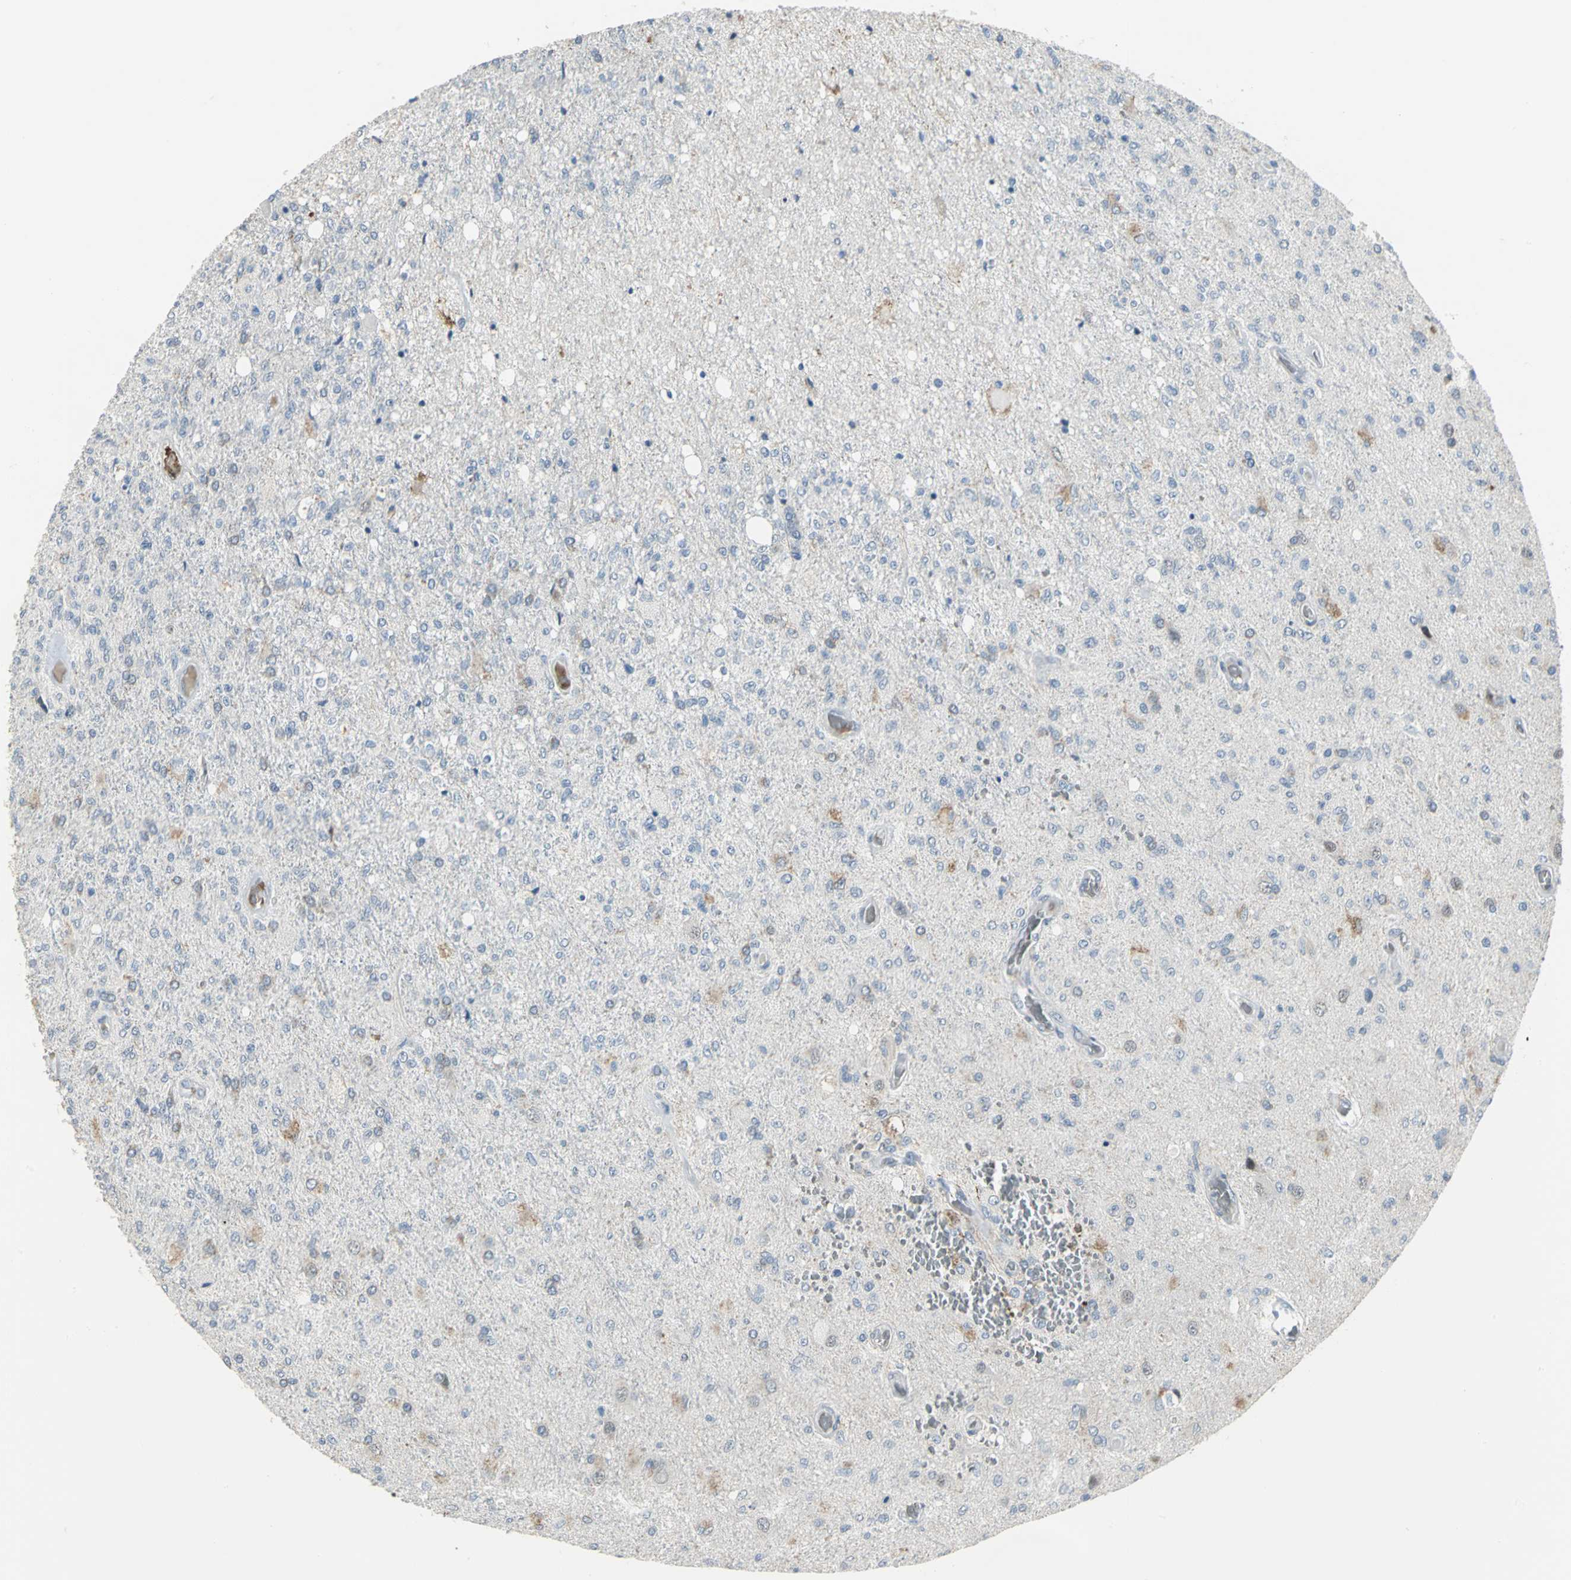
{"staining": {"intensity": "weak", "quantity": "<25%", "location": "nuclear"}, "tissue": "glioma", "cell_type": "Tumor cells", "image_type": "cancer", "snomed": [{"axis": "morphology", "description": "Normal tissue, NOS"}, {"axis": "morphology", "description": "Glioma, malignant, High grade"}, {"axis": "topography", "description": "Cerebral cortex"}], "caption": "Immunohistochemistry (IHC) of human glioma reveals no staining in tumor cells.", "gene": "GLI3", "patient": {"sex": "male", "age": 77}}